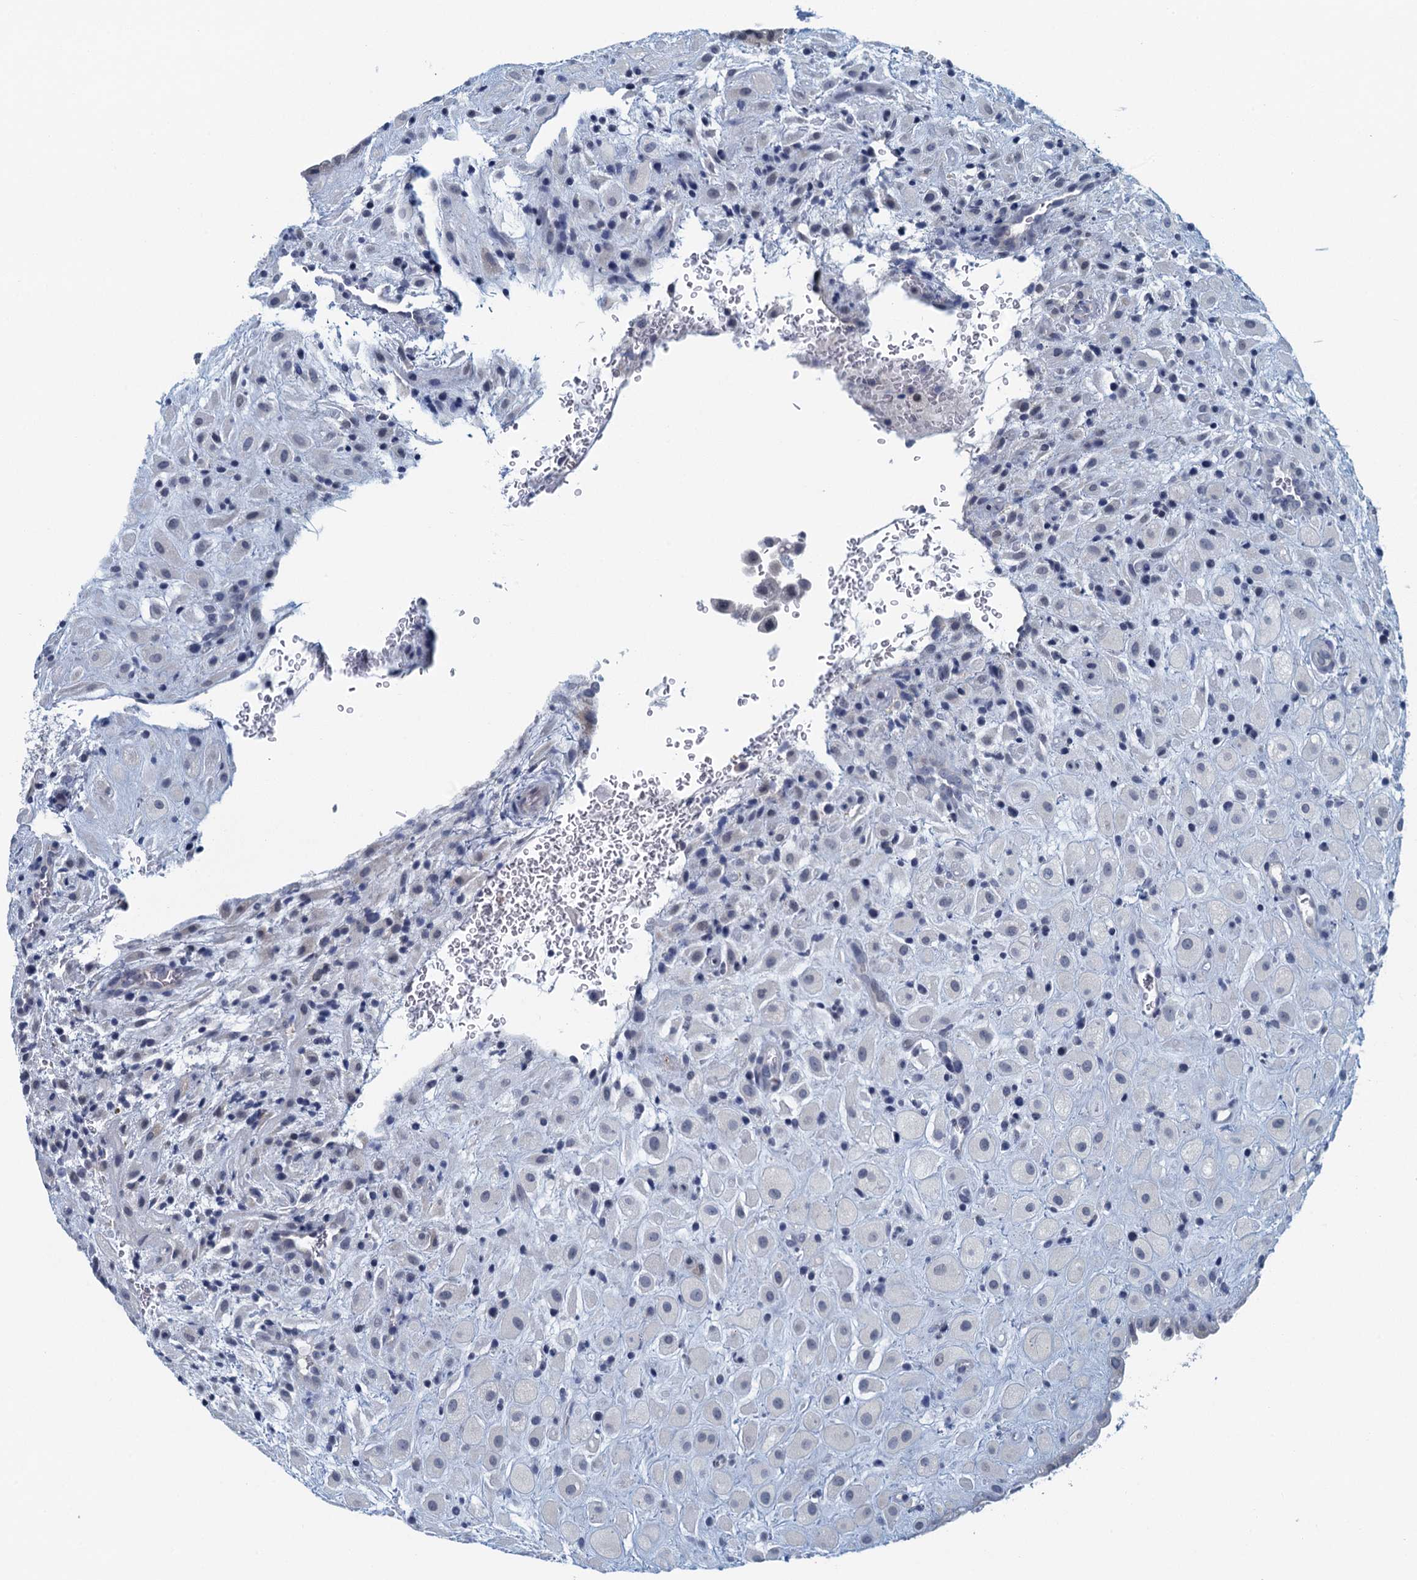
{"staining": {"intensity": "negative", "quantity": "none", "location": "none"}, "tissue": "placenta", "cell_type": "Decidual cells", "image_type": "normal", "snomed": [{"axis": "morphology", "description": "Normal tissue, NOS"}, {"axis": "topography", "description": "Placenta"}], "caption": "This is a photomicrograph of immunohistochemistry staining of unremarkable placenta, which shows no expression in decidual cells. (DAB immunohistochemistry visualized using brightfield microscopy, high magnification).", "gene": "C16orf95", "patient": {"sex": "female", "age": 35}}